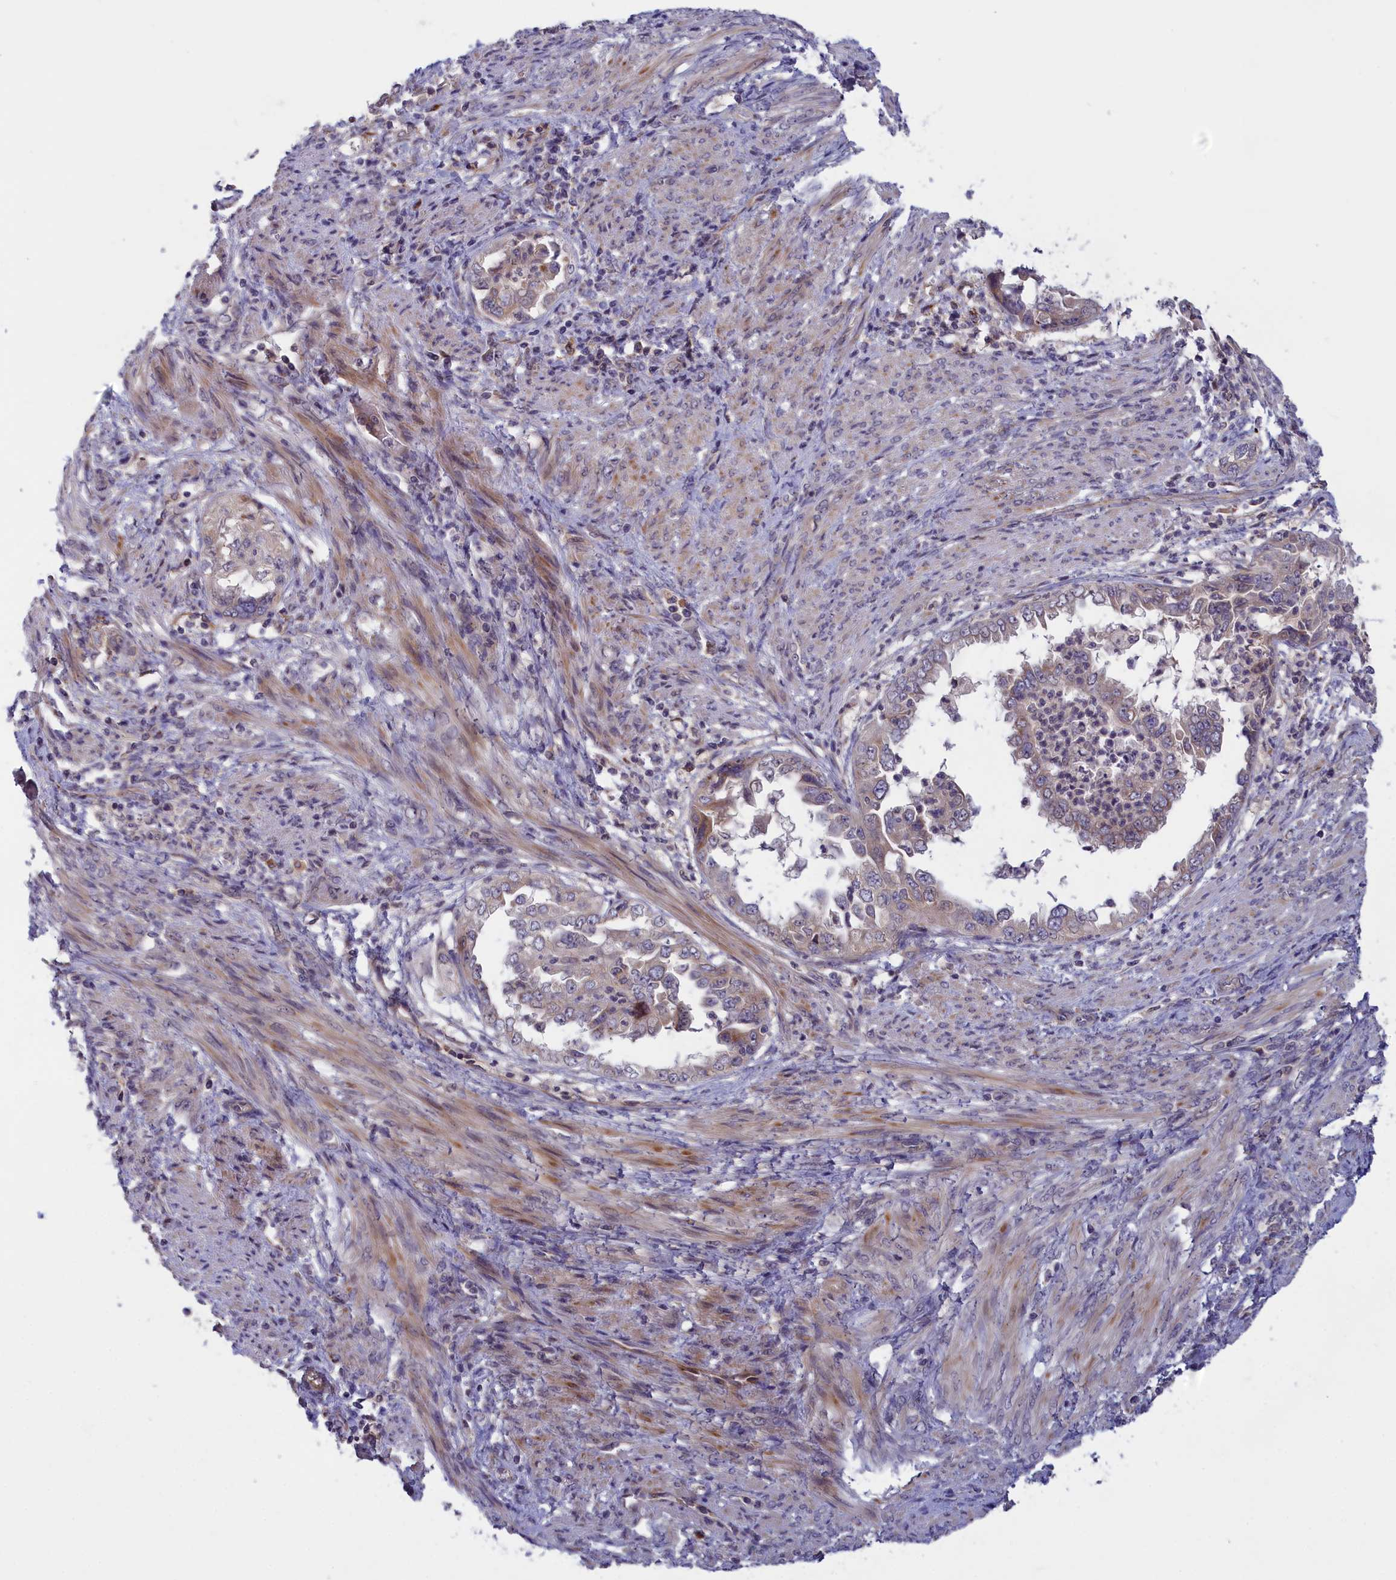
{"staining": {"intensity": "negative", "quantity": "none", "location": "none"}, "tissue": "endometrial cancer", "cell_type": "Tumor cells", "image_type": "cancer", "snomed": [{"axis": "morphology", "description": "Adenocarcinoma, NOS"}, {"axis": "topography", "description": "Endometrium"}], "caption": "The photomicrograph exhibits no significant staining in tumor cells of endometrial cancer (adenocarcinoma).", "gene": "IGFALS", "patient": {"sex": "female", "age": 85}}